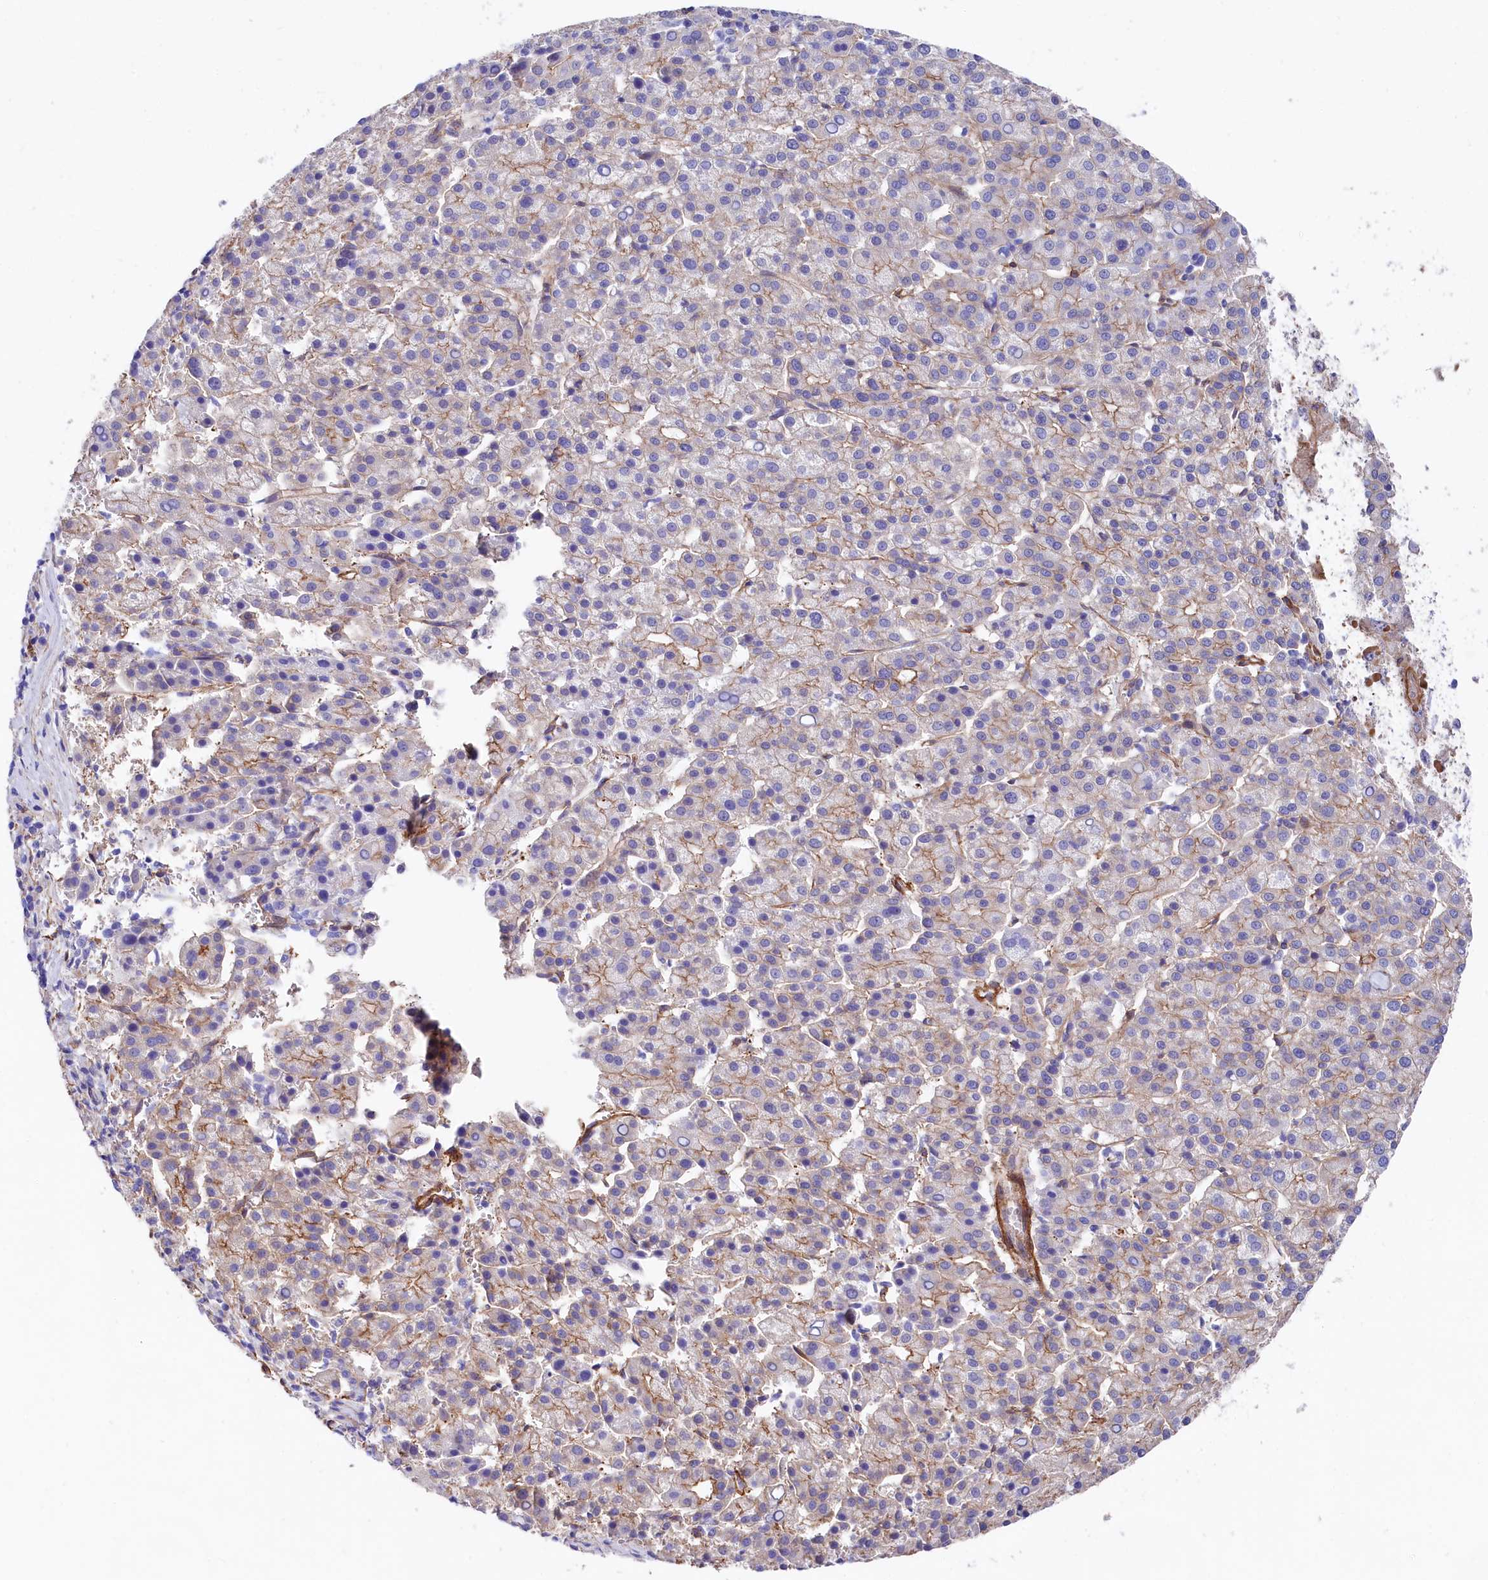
{"staining": {"intensity": "moderate", "quantity": "<25%", "location": "cytoplasmic/membranous"}, "tissue": "liver cancer", "cell_type": "Tumor cells", "image_type": "cancer", "snomed": [{"axis": "morphology", "description": "Carcinoma, Hepatocellular, NOS"}, {"axis": "topography", "description": "Liver"}], "caption": "This micrograph demonstrates IHC staining of human liver cancer (hepatocellular carcinoma), with low moderate cytoplasmic/membranous staining in about <25% of tumor cells.", "gene": "TNKS1BP1", "patient": {"sex": "female", "age": 58}}